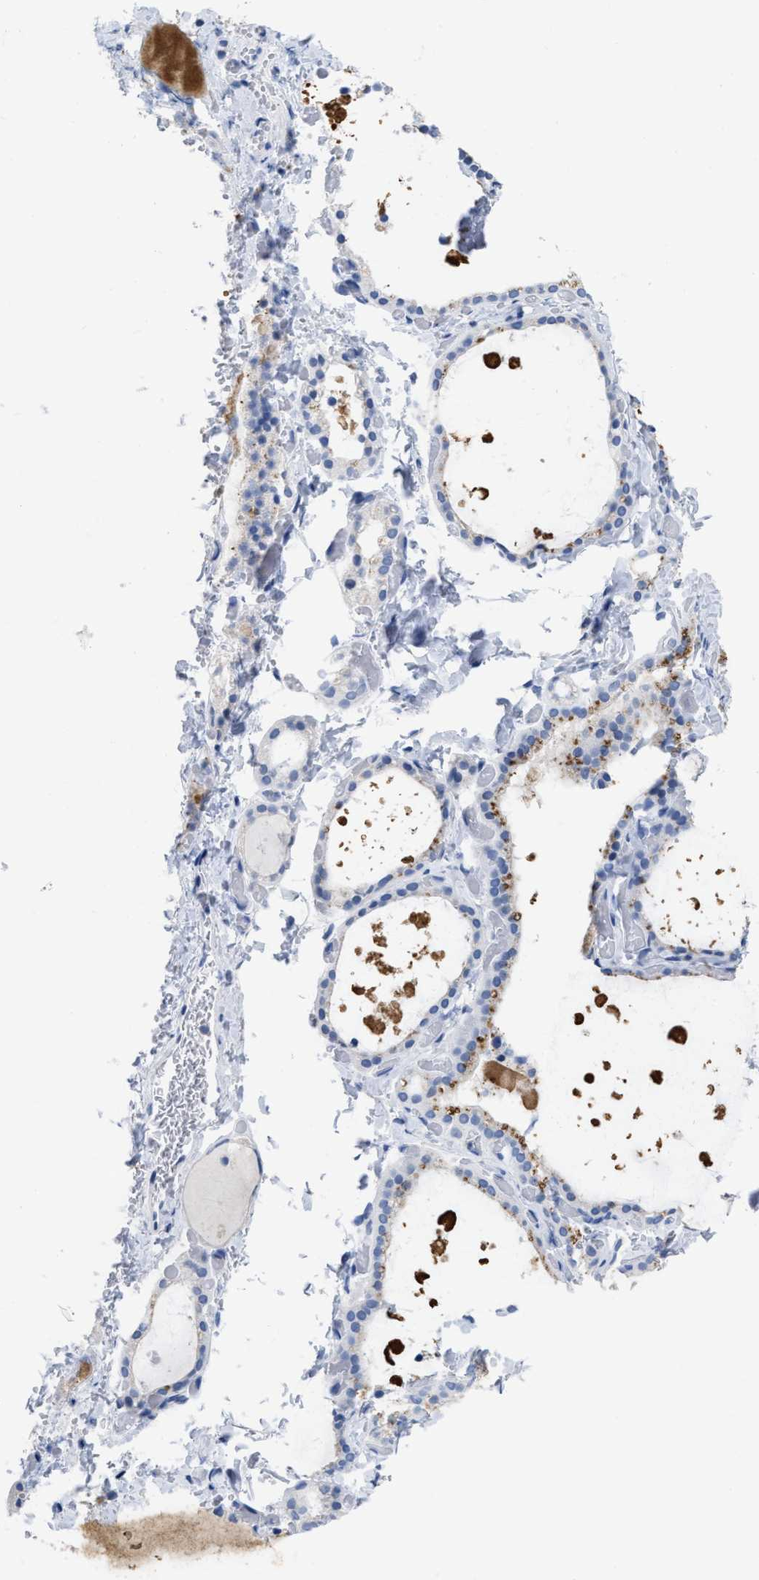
{"staining": {"intensity": "negative", "quantity": "none", "location": "none"}, "tissue": "thyroid gland", "cell_type": "Glandular cells", "image_type": "normal", "snomed": [{"axis": "morphology", "description": "Normal tissue, NOS"}, {"axis": "topography", "description": "Thyroid gland"}], "caption": "The immunohistochemistry (IHC) micrograph has no significant expression in glandular cells of thyroid gland.", "gene": "CEACAM5", "patient": {"sex": "female", "age": 44}}